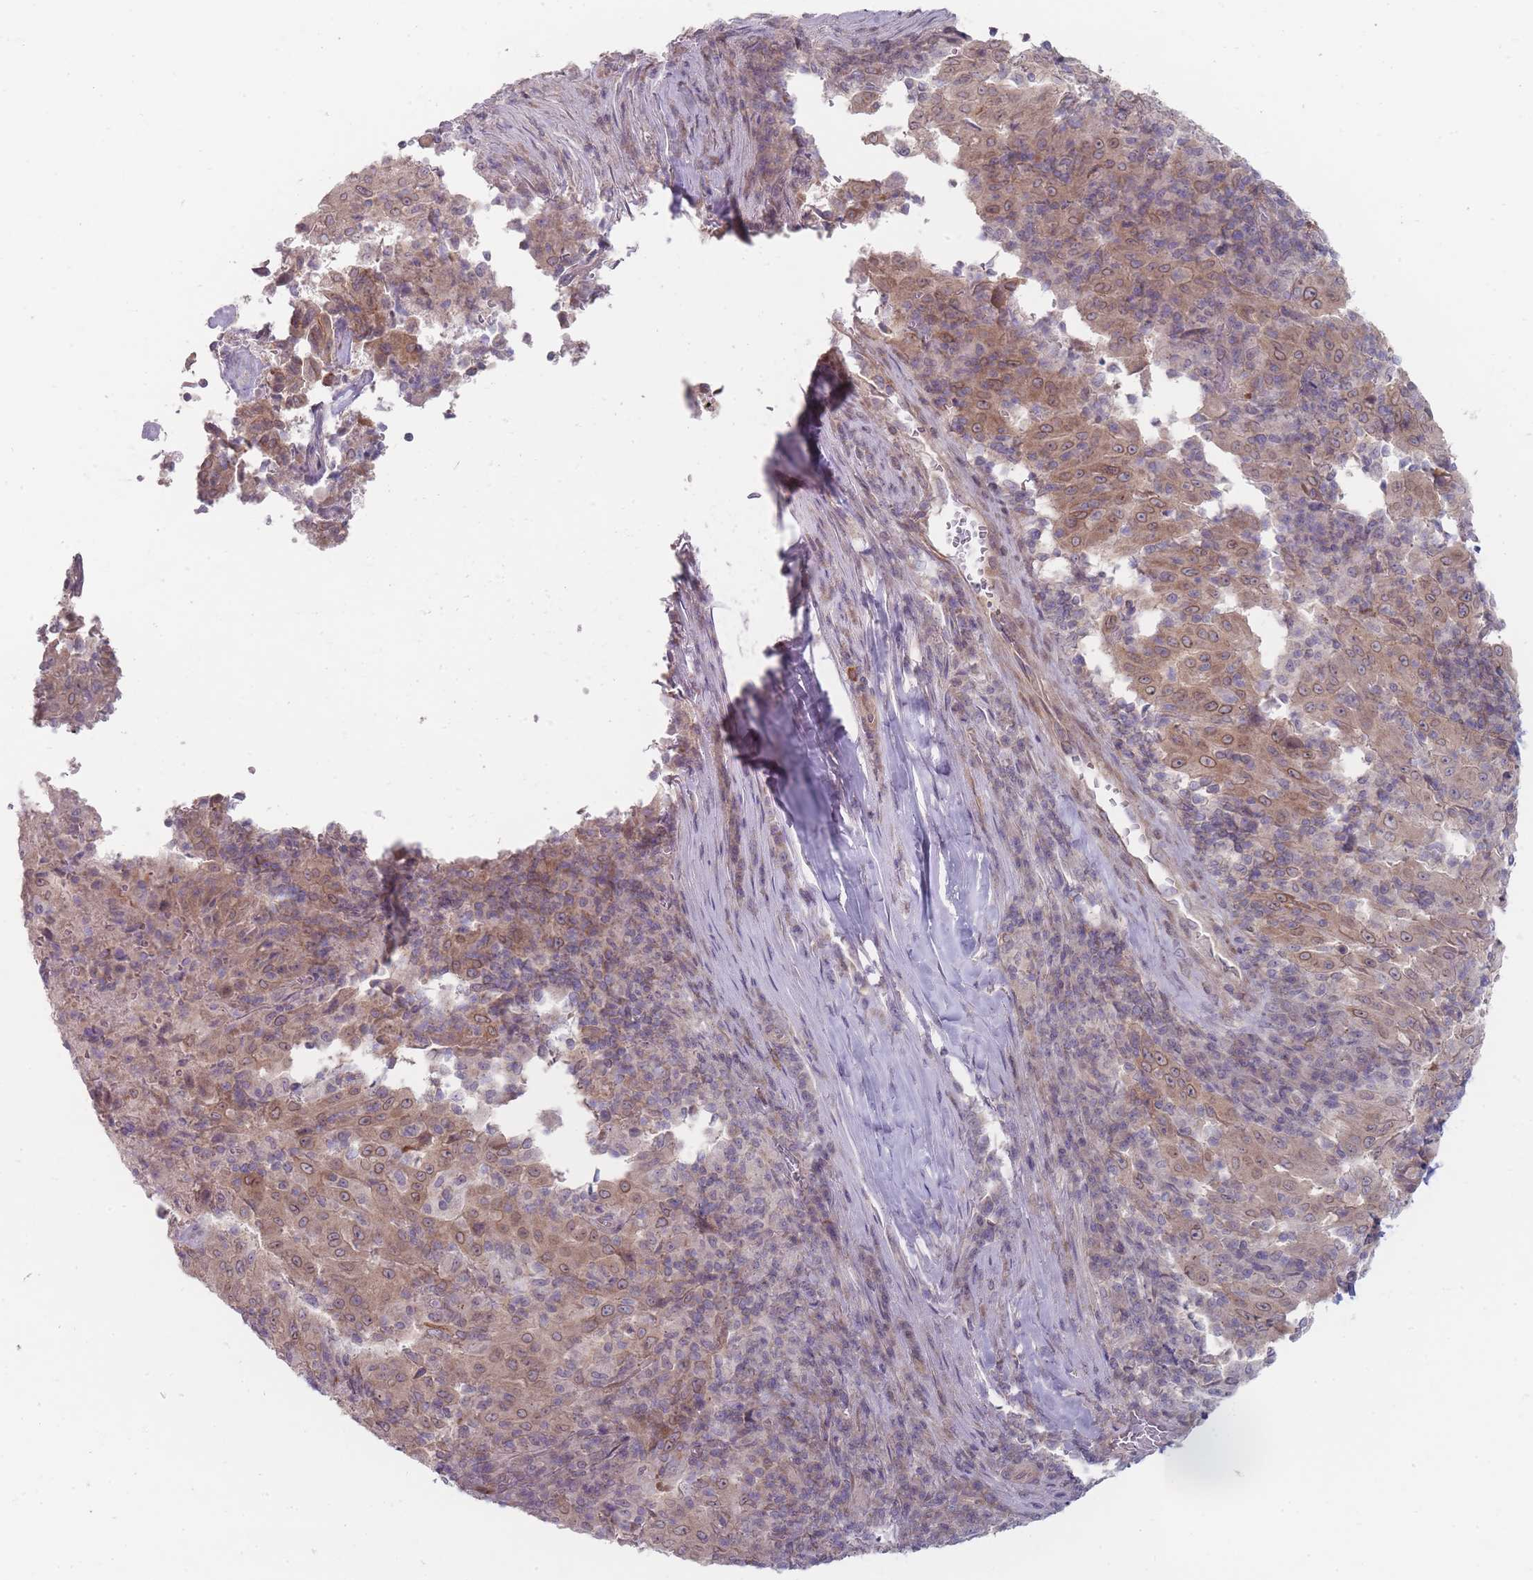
{"staining": {"intensity": "moderate", "quantity": ">75%", "location": "cytoplasmic/membranous,nuclear"}, "tissue": "pancreatic cancer", "cell_type": "Tumor cells", "image_type": "cancer", "snomed": [{"axis": "morphology", "description": "Adenocarcinoma, NOS"}, {"axis": "topography", "description": "Pancreas"}], "caption": "Pancreatic adenocarcinoma tissue exhibits moderate cytoplasmic/membranous and nuclear staining in approximately >75% of tumor cells, visualized by immunohistochemistry.", "gene": "PCDH12", "patient": {"sex": "male", "age": 63}}